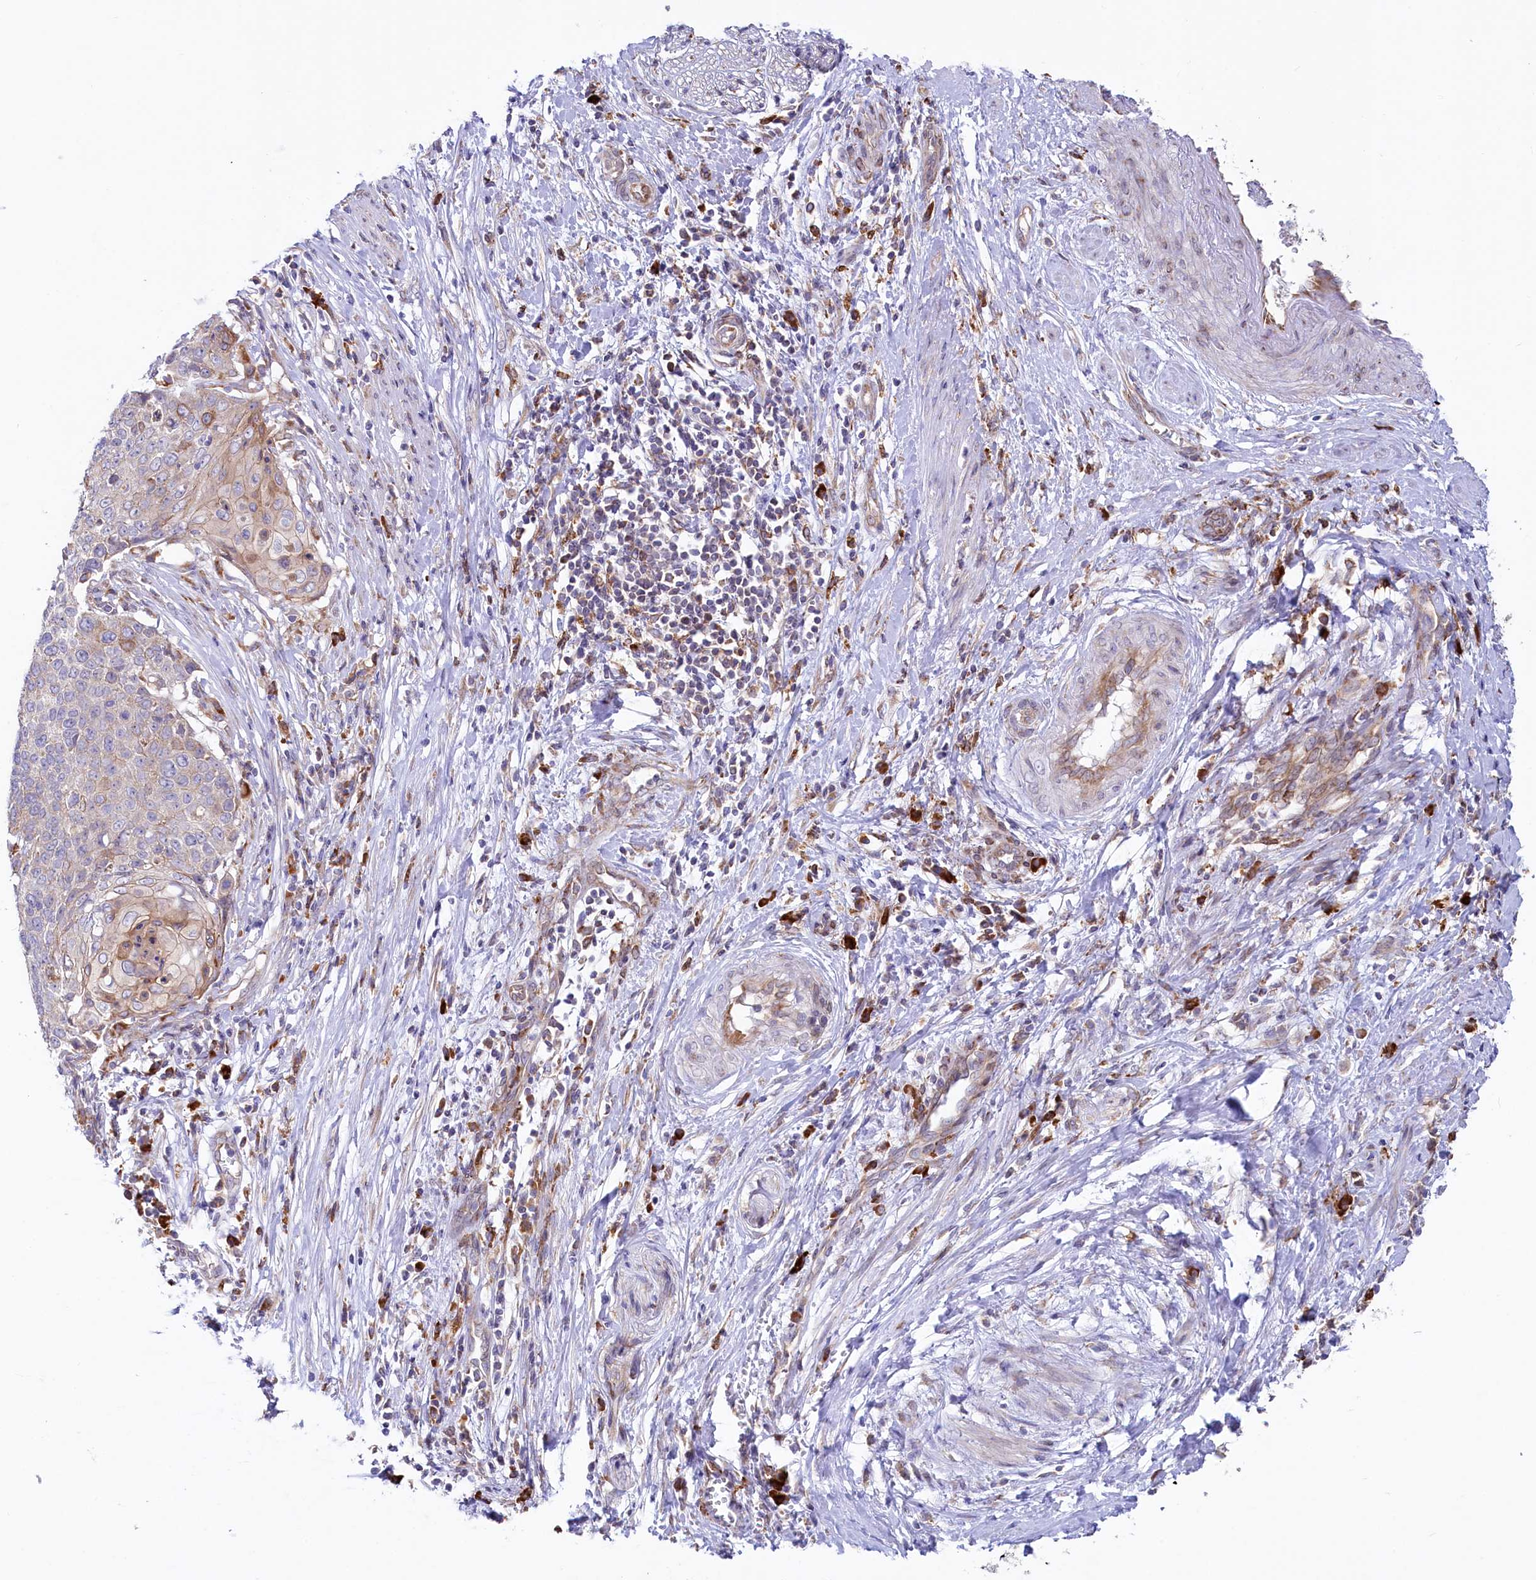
{"staining": {"intensity": "weak", "quantity": "25%-75%", "location": "cytoplasmic/membranous"}, "tissue": "cervical cancer", "cell_type": "Tumor cells", "image_type": "cancer", "snomed": [{"axis": "morphology", "description": "Squamous cell carcinoma, NOS"}, {"axis": "topography", "description": "Cervix"}], "caption": "Approximately 25%-75% of tumor cells in squamous cell carcinoma (cervical) demonstrate weak cytoplasmic/membranous protein staining as visualized by brown immunohistochemical staining.", "gene": "CHID1", "patient": {"sex": "female", "age": 39}}